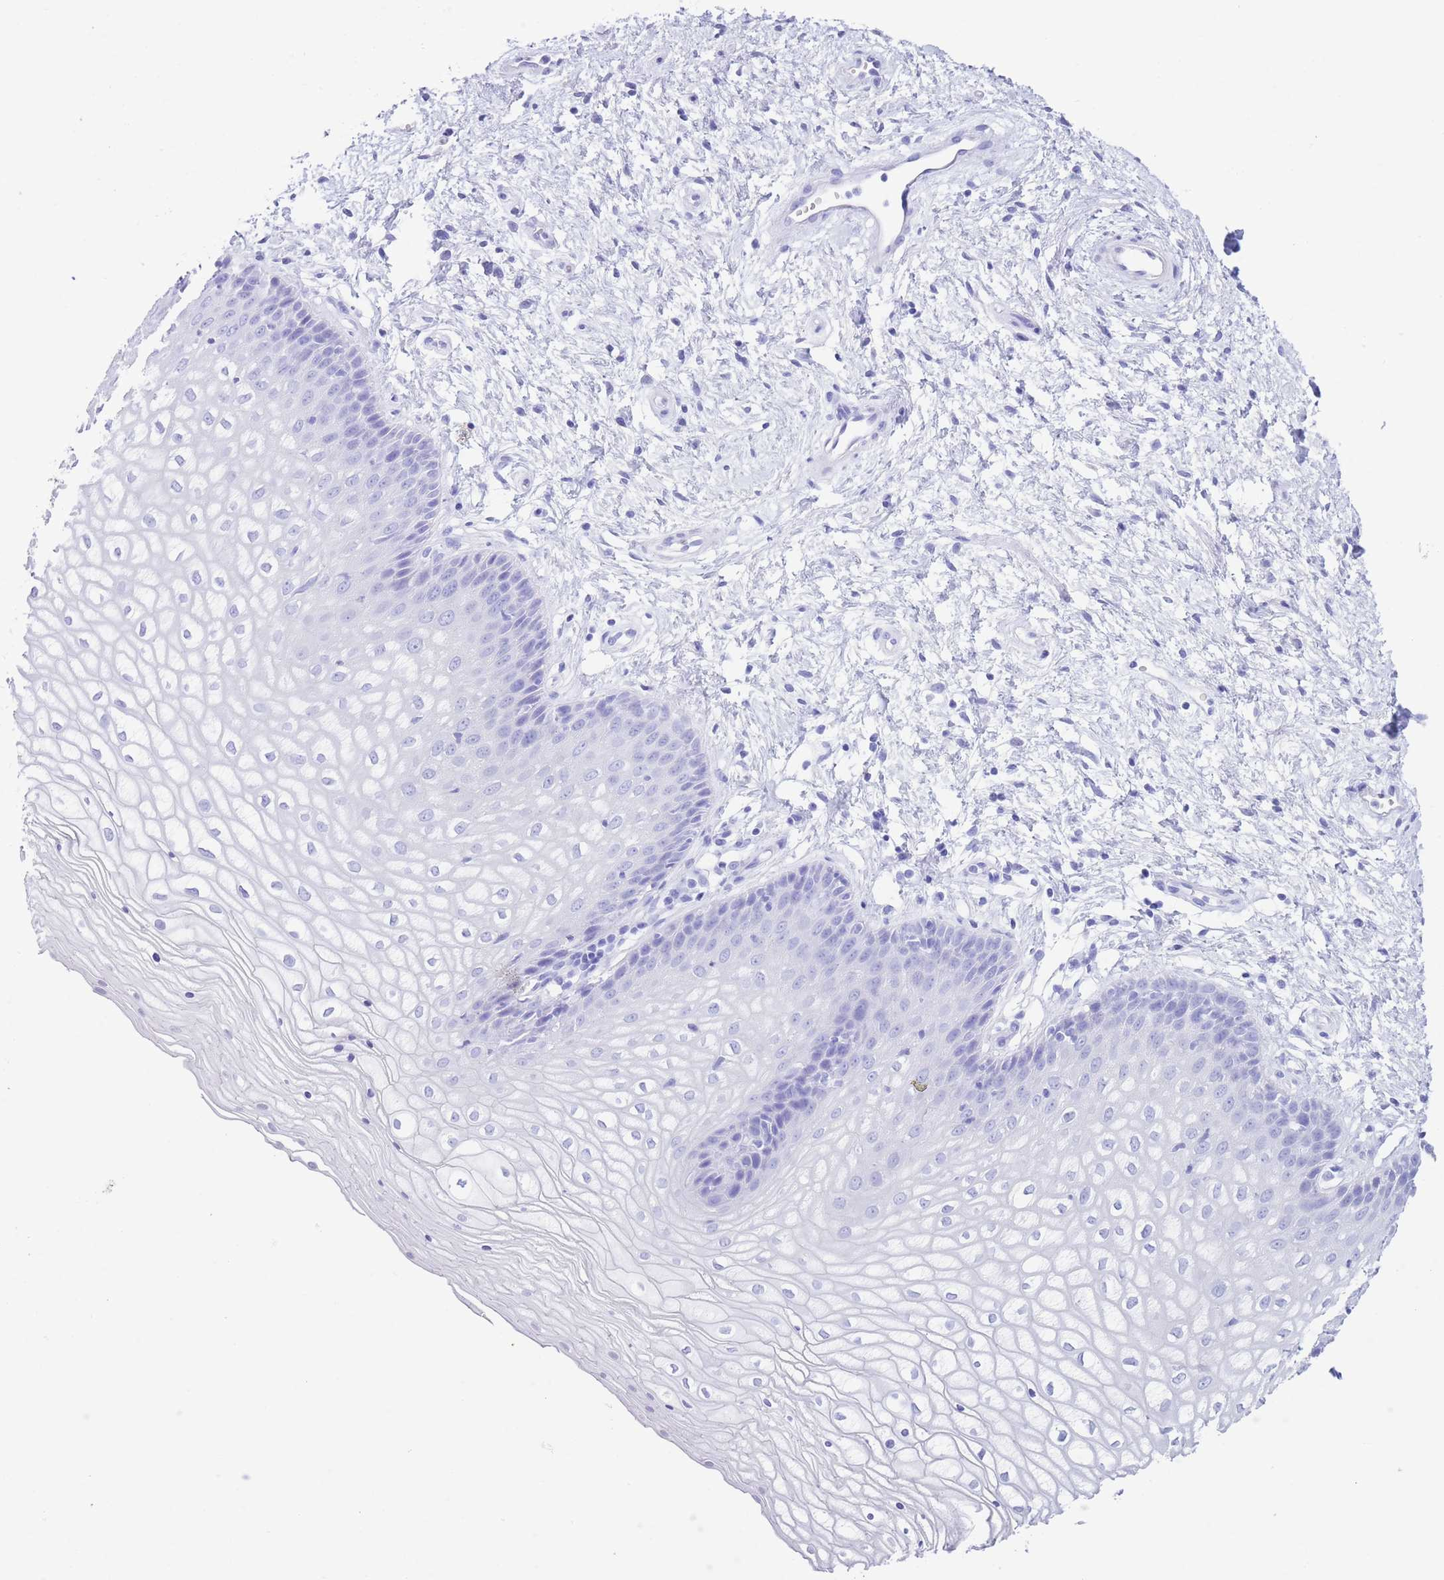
{"staining": {"intensity": "negative", "quantity": "none", "location": "none"}, "tissue": "vagina", "cell_type": "Squamous epithelial cells", "image_type": "normal", "snomed": [{"axis": "morphology", "description": "Normal tissue, NOS"}, {"axis": "topography", "description": "Vagina"}], "caption": "Immunohistochemical staining of normal vagina displays no significant expression in squamous epithelial cells.", "gene": "SLCO1B1", "patient": {"sex": "female", "age": 34}}